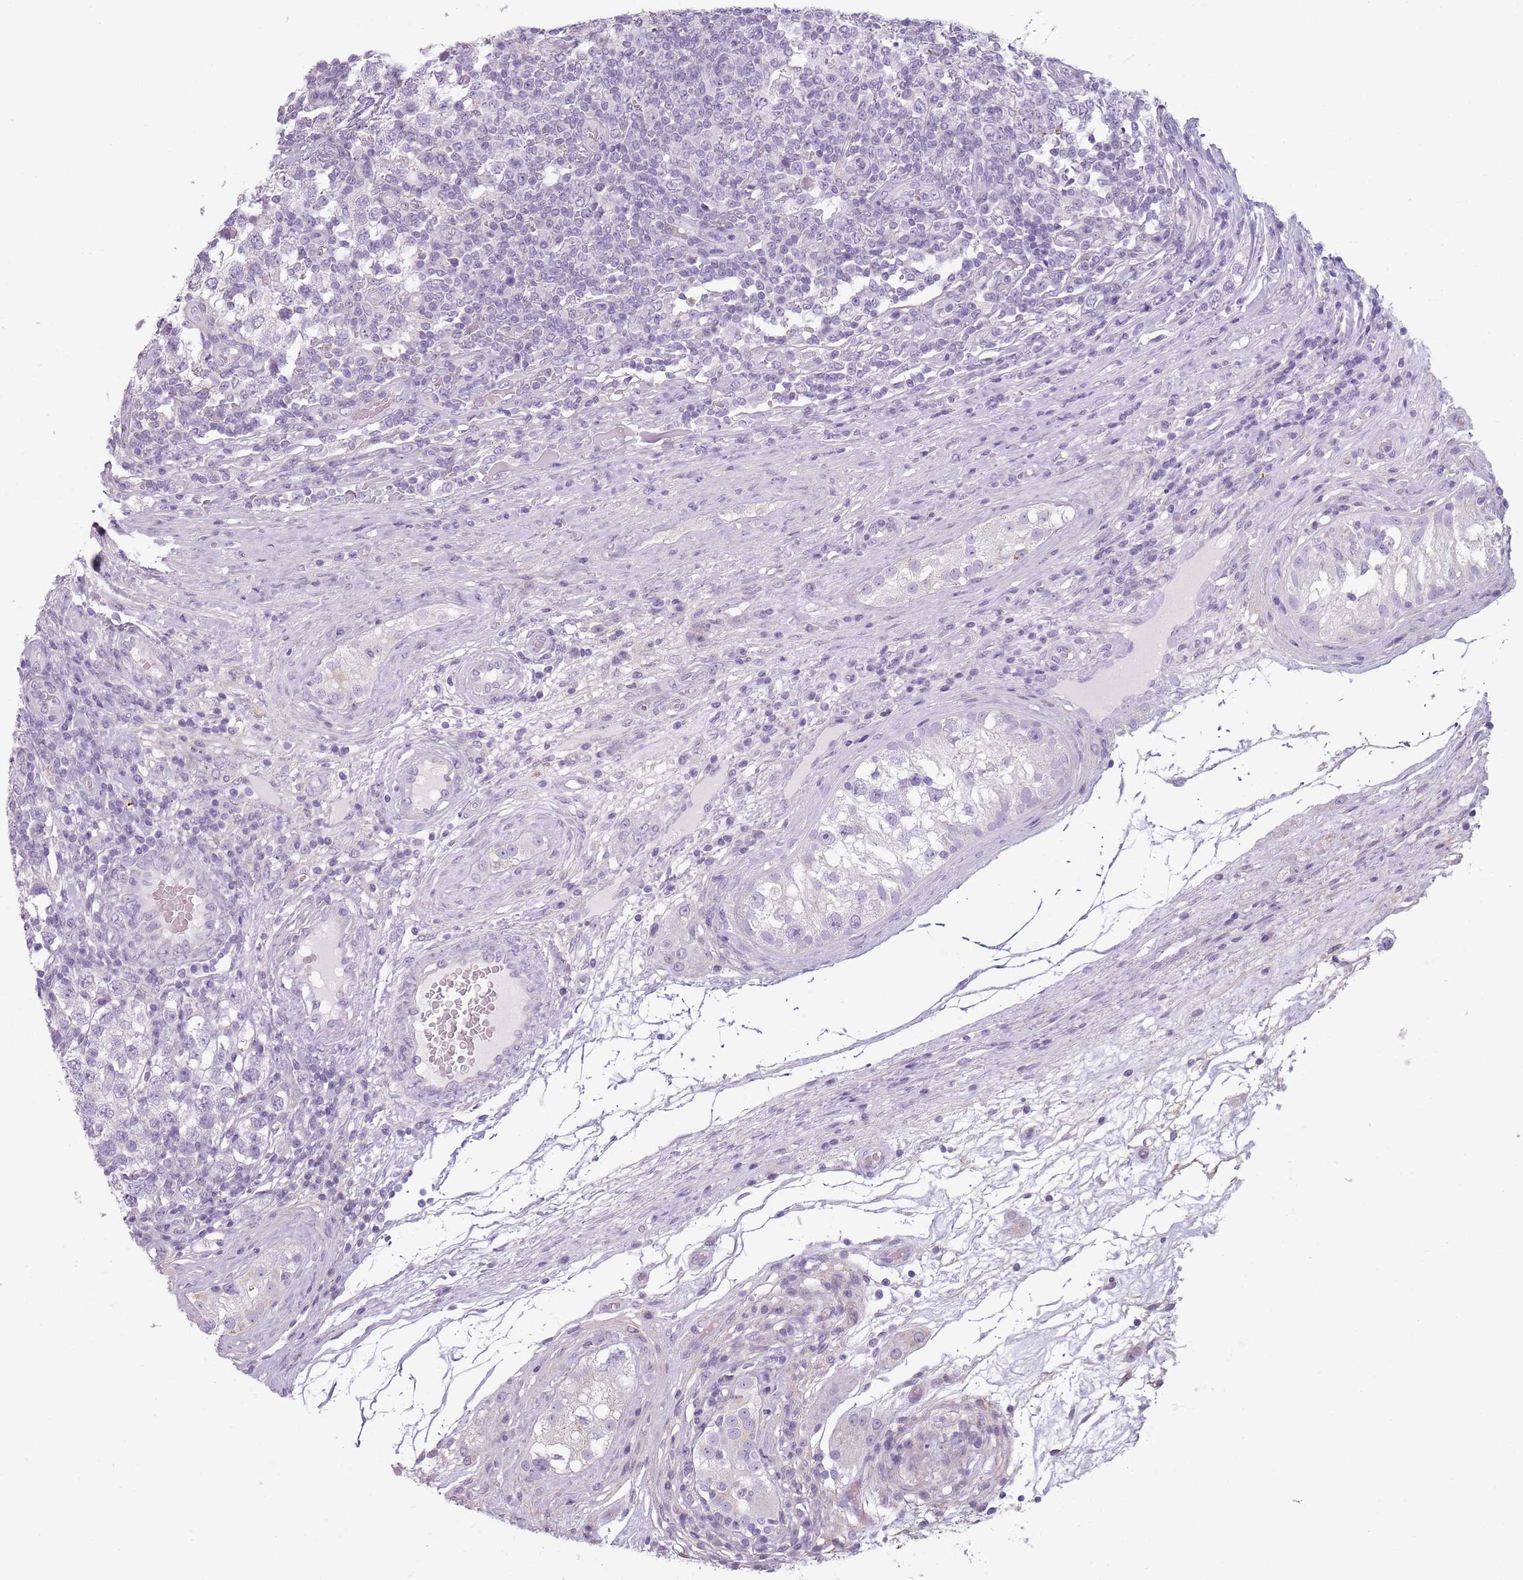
{"staining": {"intensity": "negative", "quantity": "none", "location": "none"}, "tissue": "testis cancer", "cell_type": "Tumor cells", "image_type": "cancer", "snomed": [{"axis": "morphology", "description": "Seminoma, NOS"}, {"axis": "topography", "description": "Testis"}], "caption": "Histopathology image shows no significant protein positivity in tumor cells of seminoma (testis). (DAB (3,3'-diaminobenzidine) immunohistochemistry visualized using brightfield microscopy, high magnification).", "gene": "MEGF8", "patient": {"sex": "male", "age": 34}}